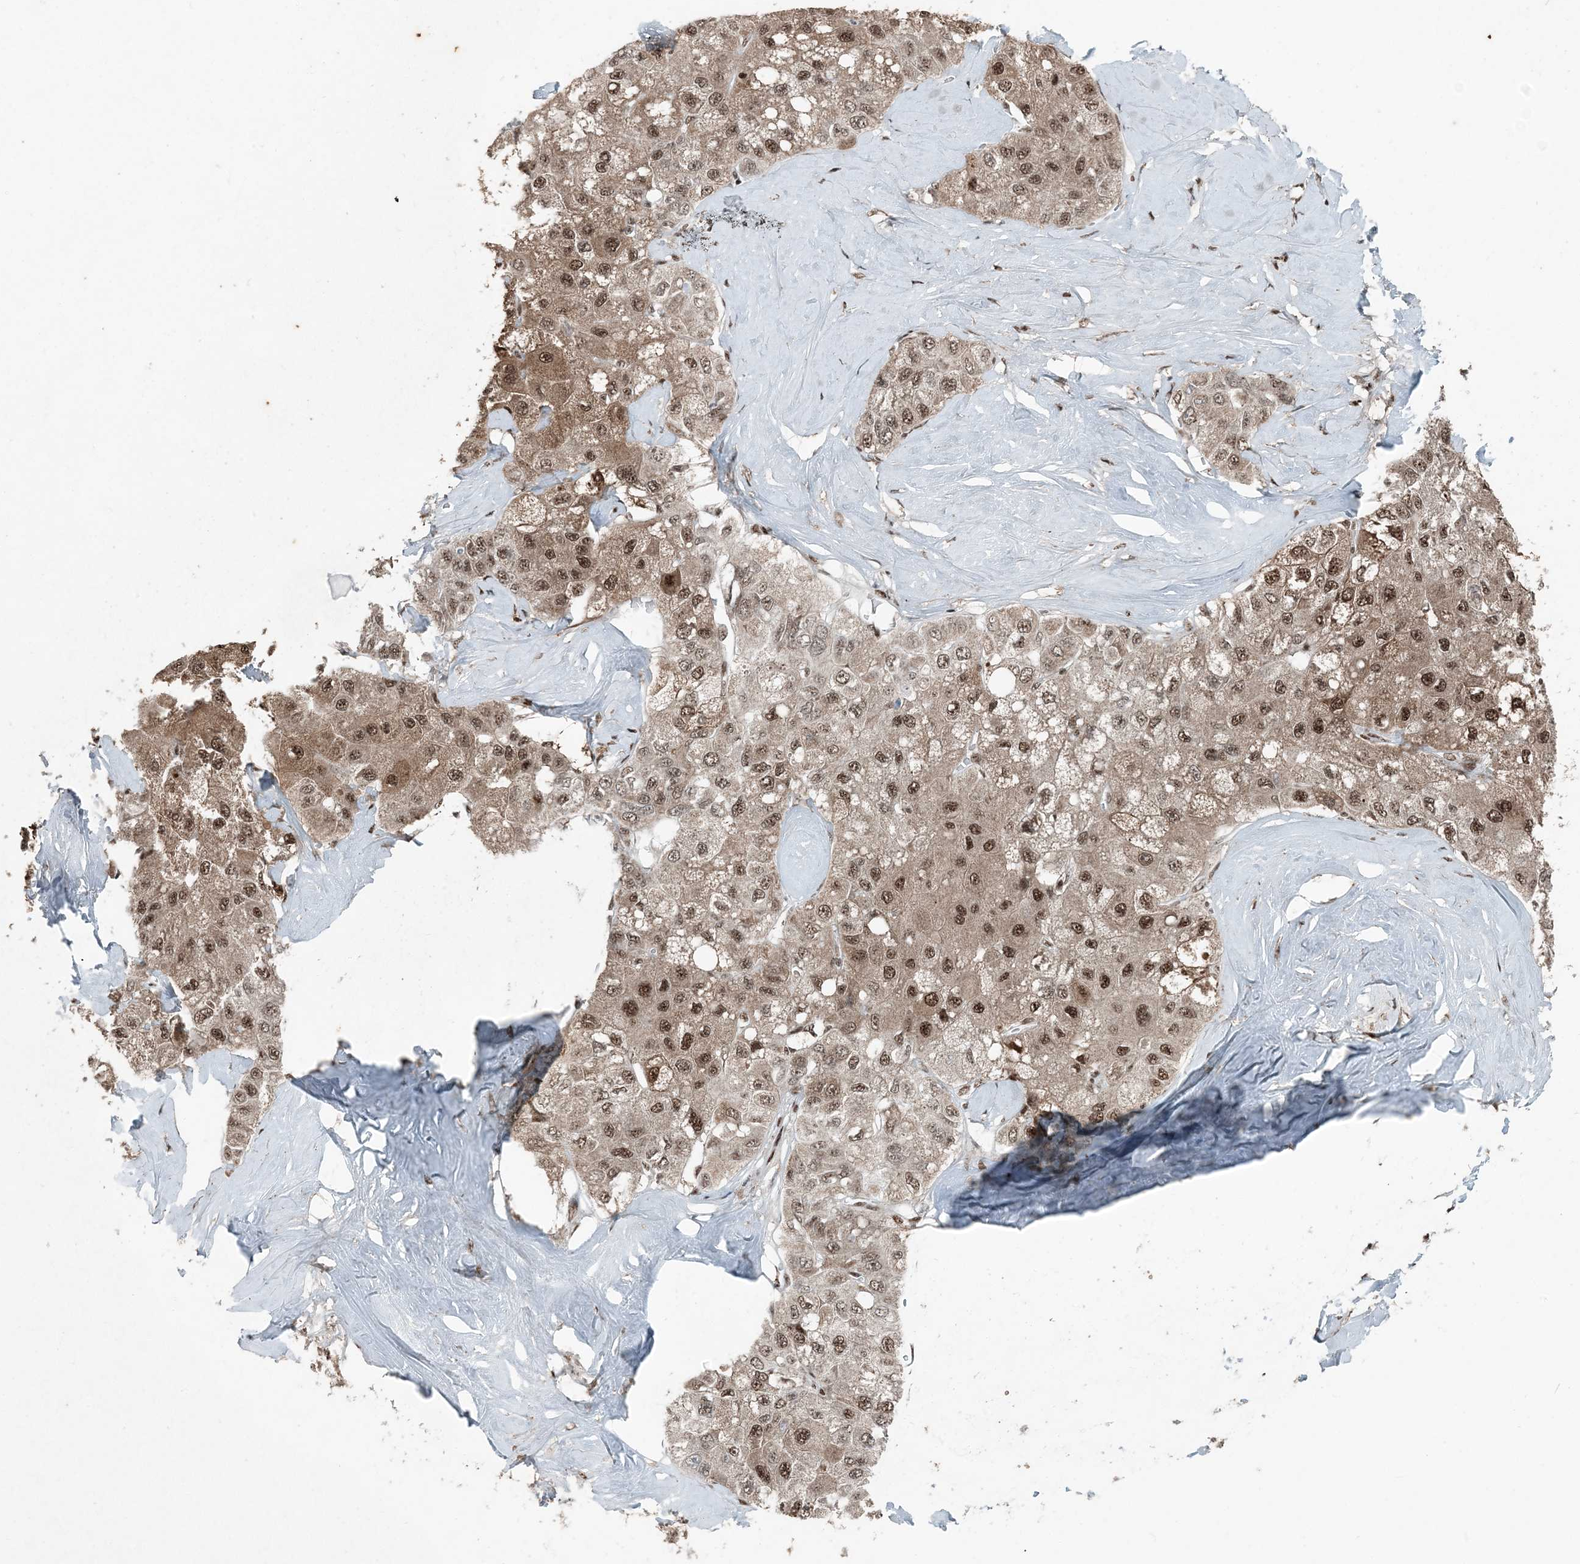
{"staining": {"intensity": "moderate", "quantity": ">75%", "location": "cytoplasmic/membranous,nuclear"}, "tissue": "liver cancer", "cell_type": "Tumor cells", "image_type": "cancer", "snomed": [{"axis": "morphology", "description": "Carcinoma, Hepatocellular, NOS"}, {"axis": "topography", "description": "Liver"}], "caption": "The photomicrograph demonstrates immunohistochemical staining of liver cancer. There is moderate cytoplasmic/membranous and nuclear positivity is identified in approximately >75% of tumor cells.", "gene": "TADA2B", "patient": {"sex": "male", "age": 80}}